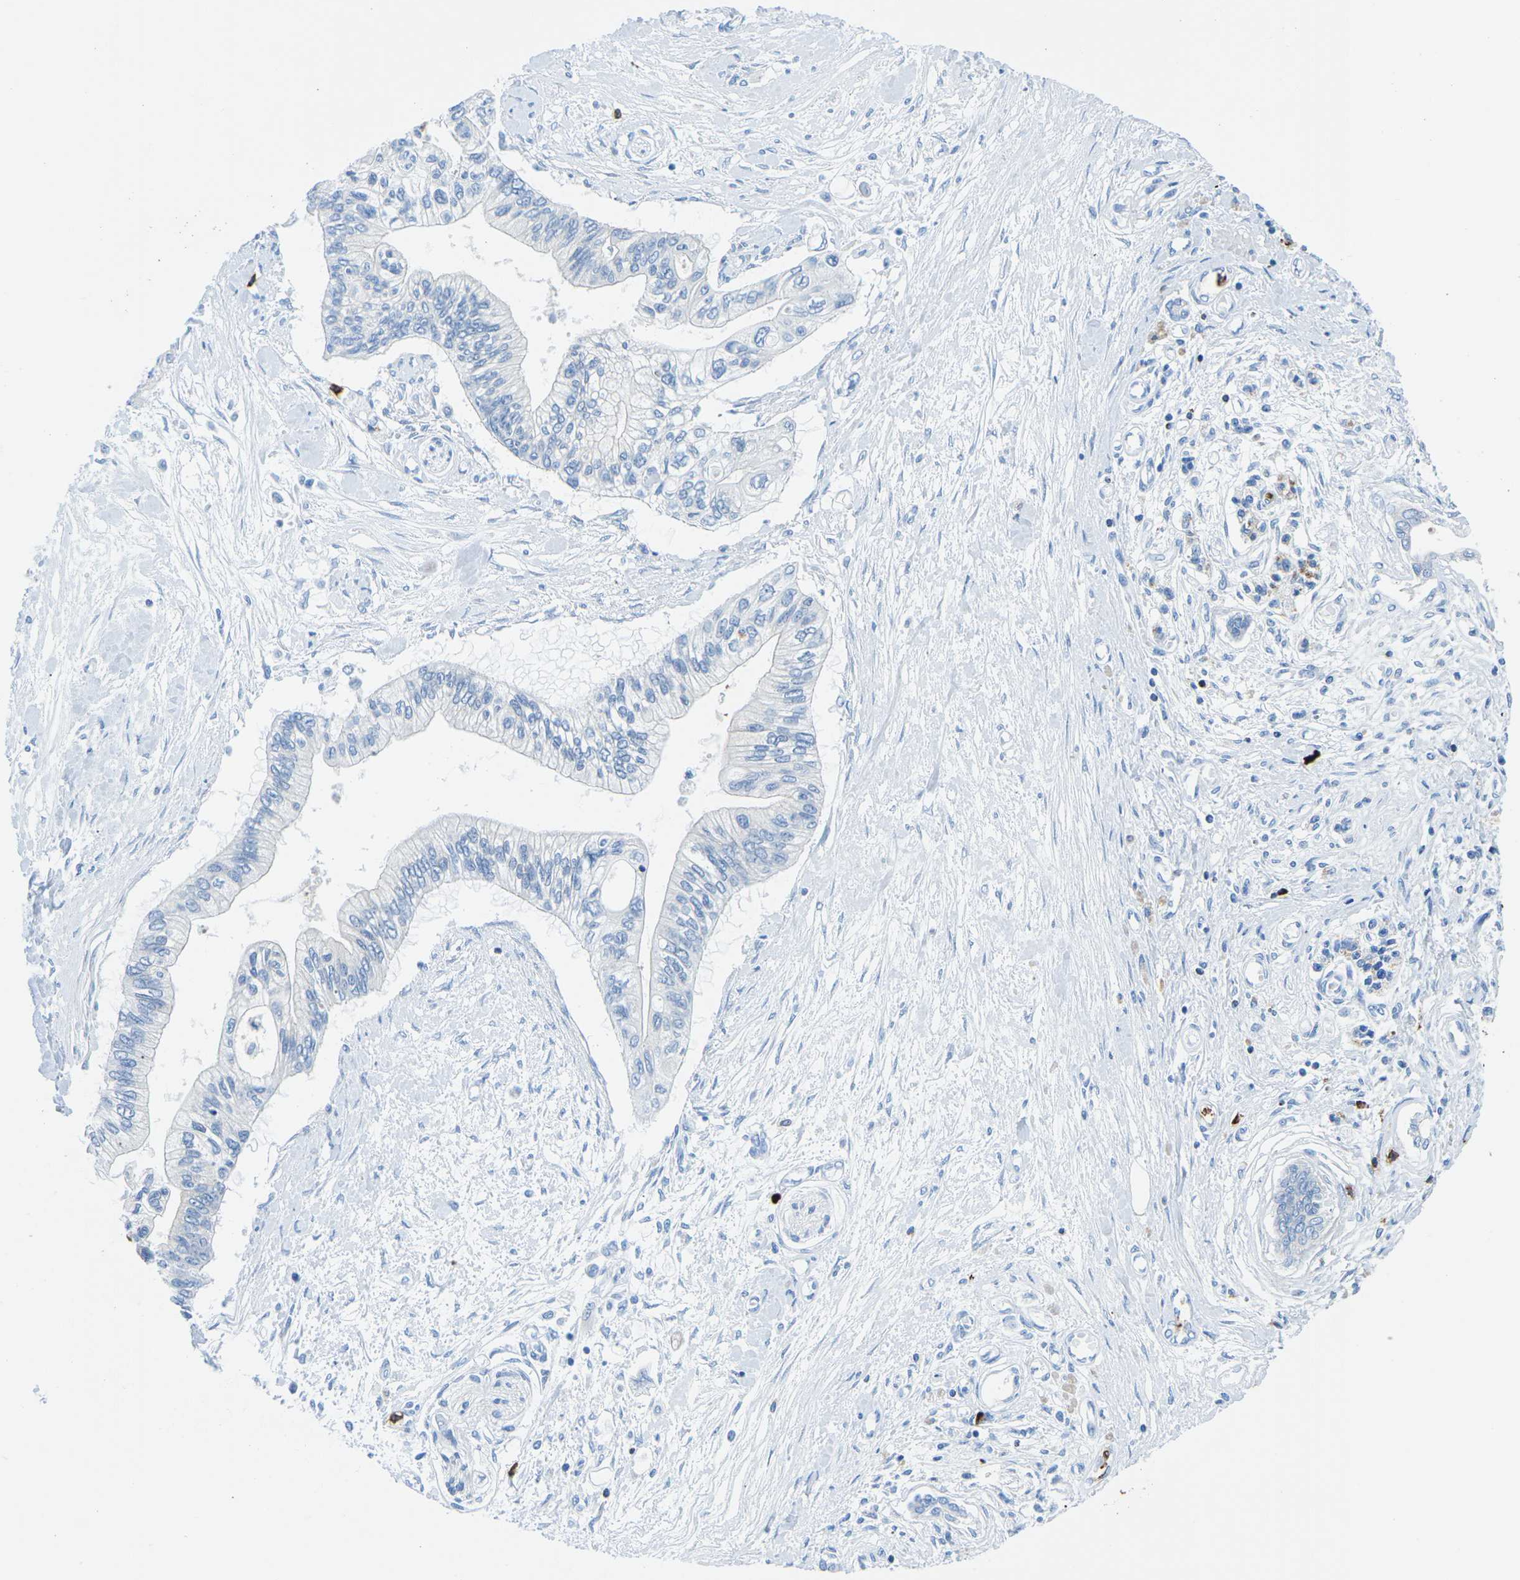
{"staining": {"intensity": "negative", "quantity": "none", "location": "none"}, "tissue": "pancreatic cancer", "cell_type": "Tumor cells", "image_type": "cancer", "snomed": [{"axis": "morphology", "description": "Adenocarcinoma, NOS"}, {"axis": "topography", "description": "Pancreas"}], "caption": "Human pancreatic cancer stained for a protein using IHC shows no positivity in tumor cells.", "gene": "MC4R", "patient": {"sex": "female", "age": 77}}